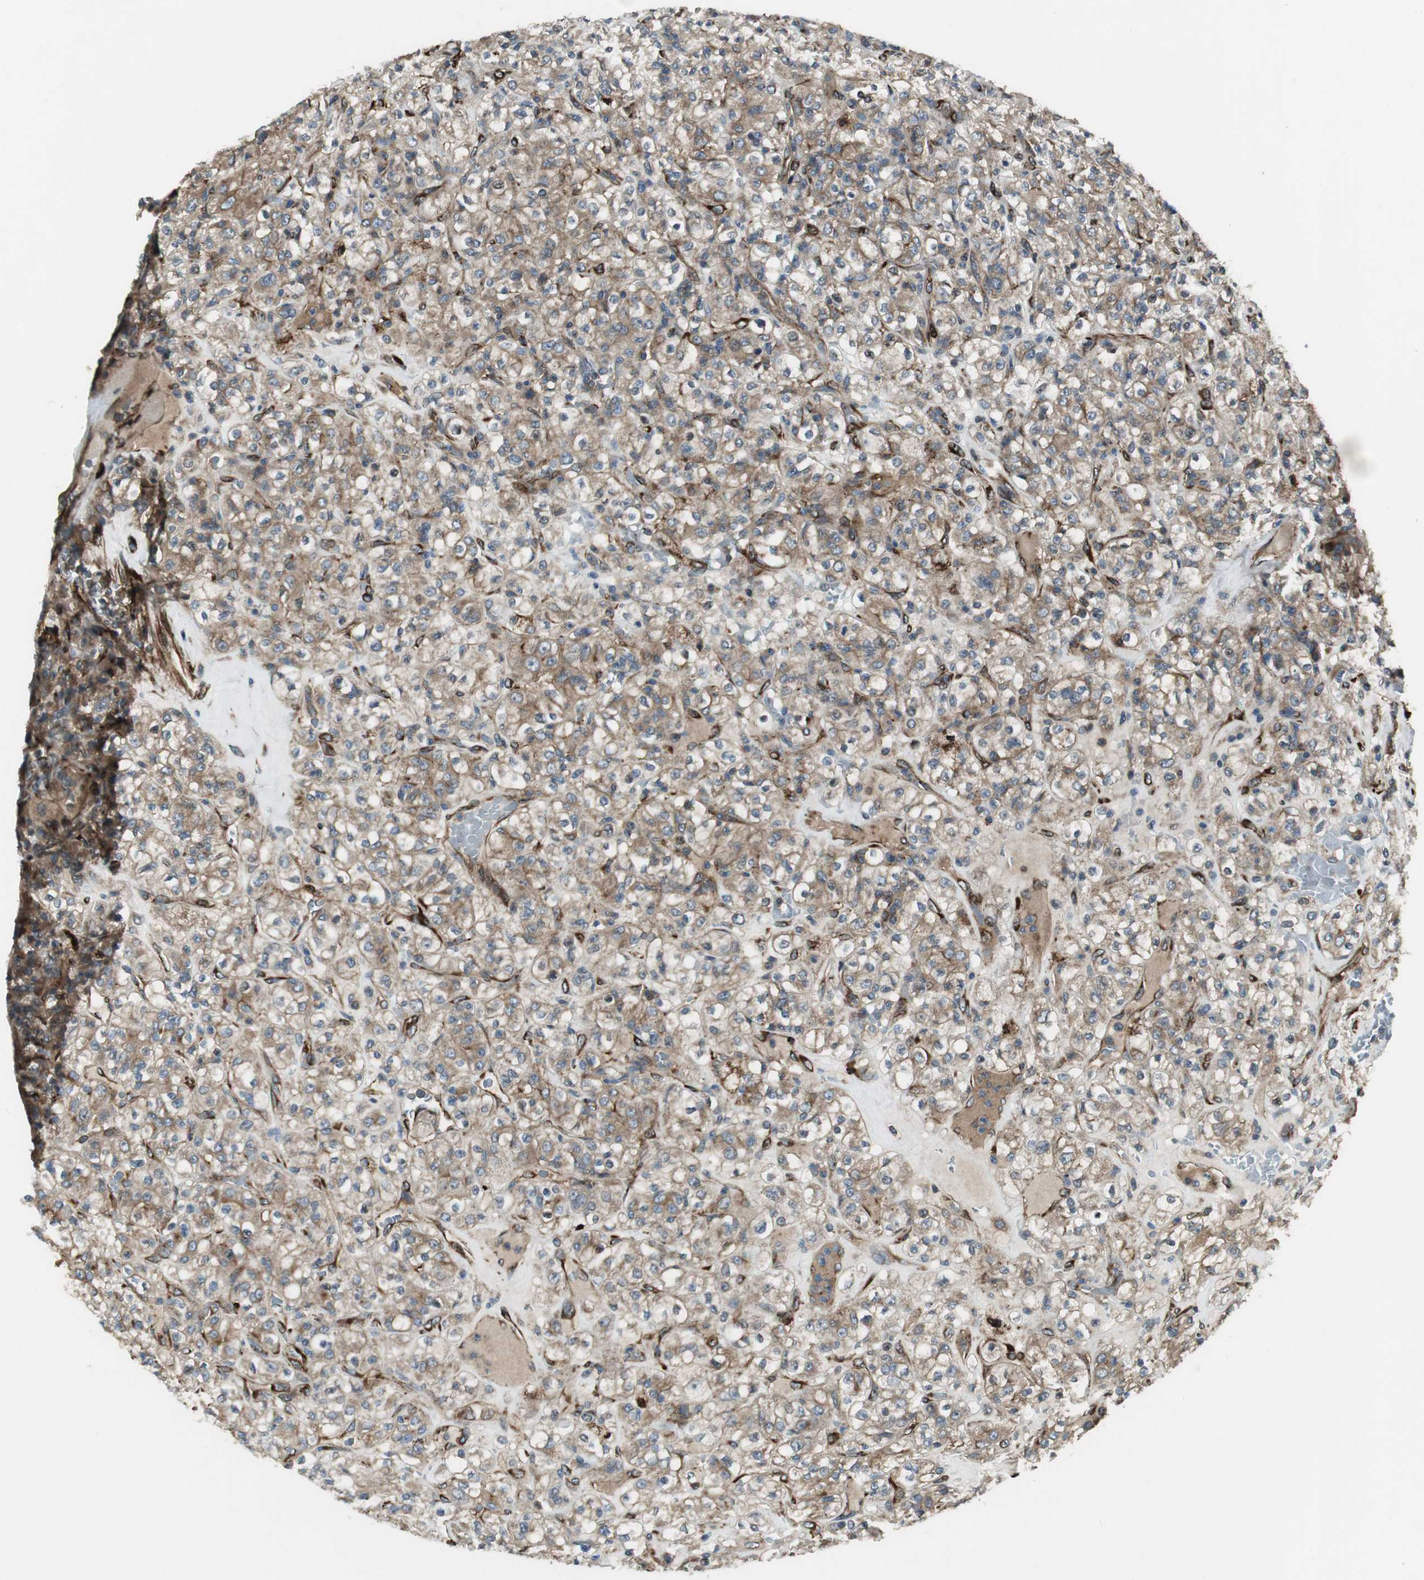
{"staining": {"intensity": "weak", "quantity": ">75%", "location": "cytoplasmic/membranous"}, "tissue": "renal cancer", "cell_type": "Tumor cells", "image_type": "cancer", "snomed": [{"axis": "morphology", "description": "Normal tissue, NOS"}, {"axis": "morphology", "description": "Adenocarcinoma, NOS"}, {"axis": "topography", "description": "Kidney"}], "caption": "IHC photomicrograph of human renal cancer (adenocarcinoma) stained for a protein (brown), which demonstrates low levels of weak cytoplasmic/membranous staining in about >75% of tumor cells.", "gene": "PRKG1", "patient": {"sex": "female", "age": 72}}